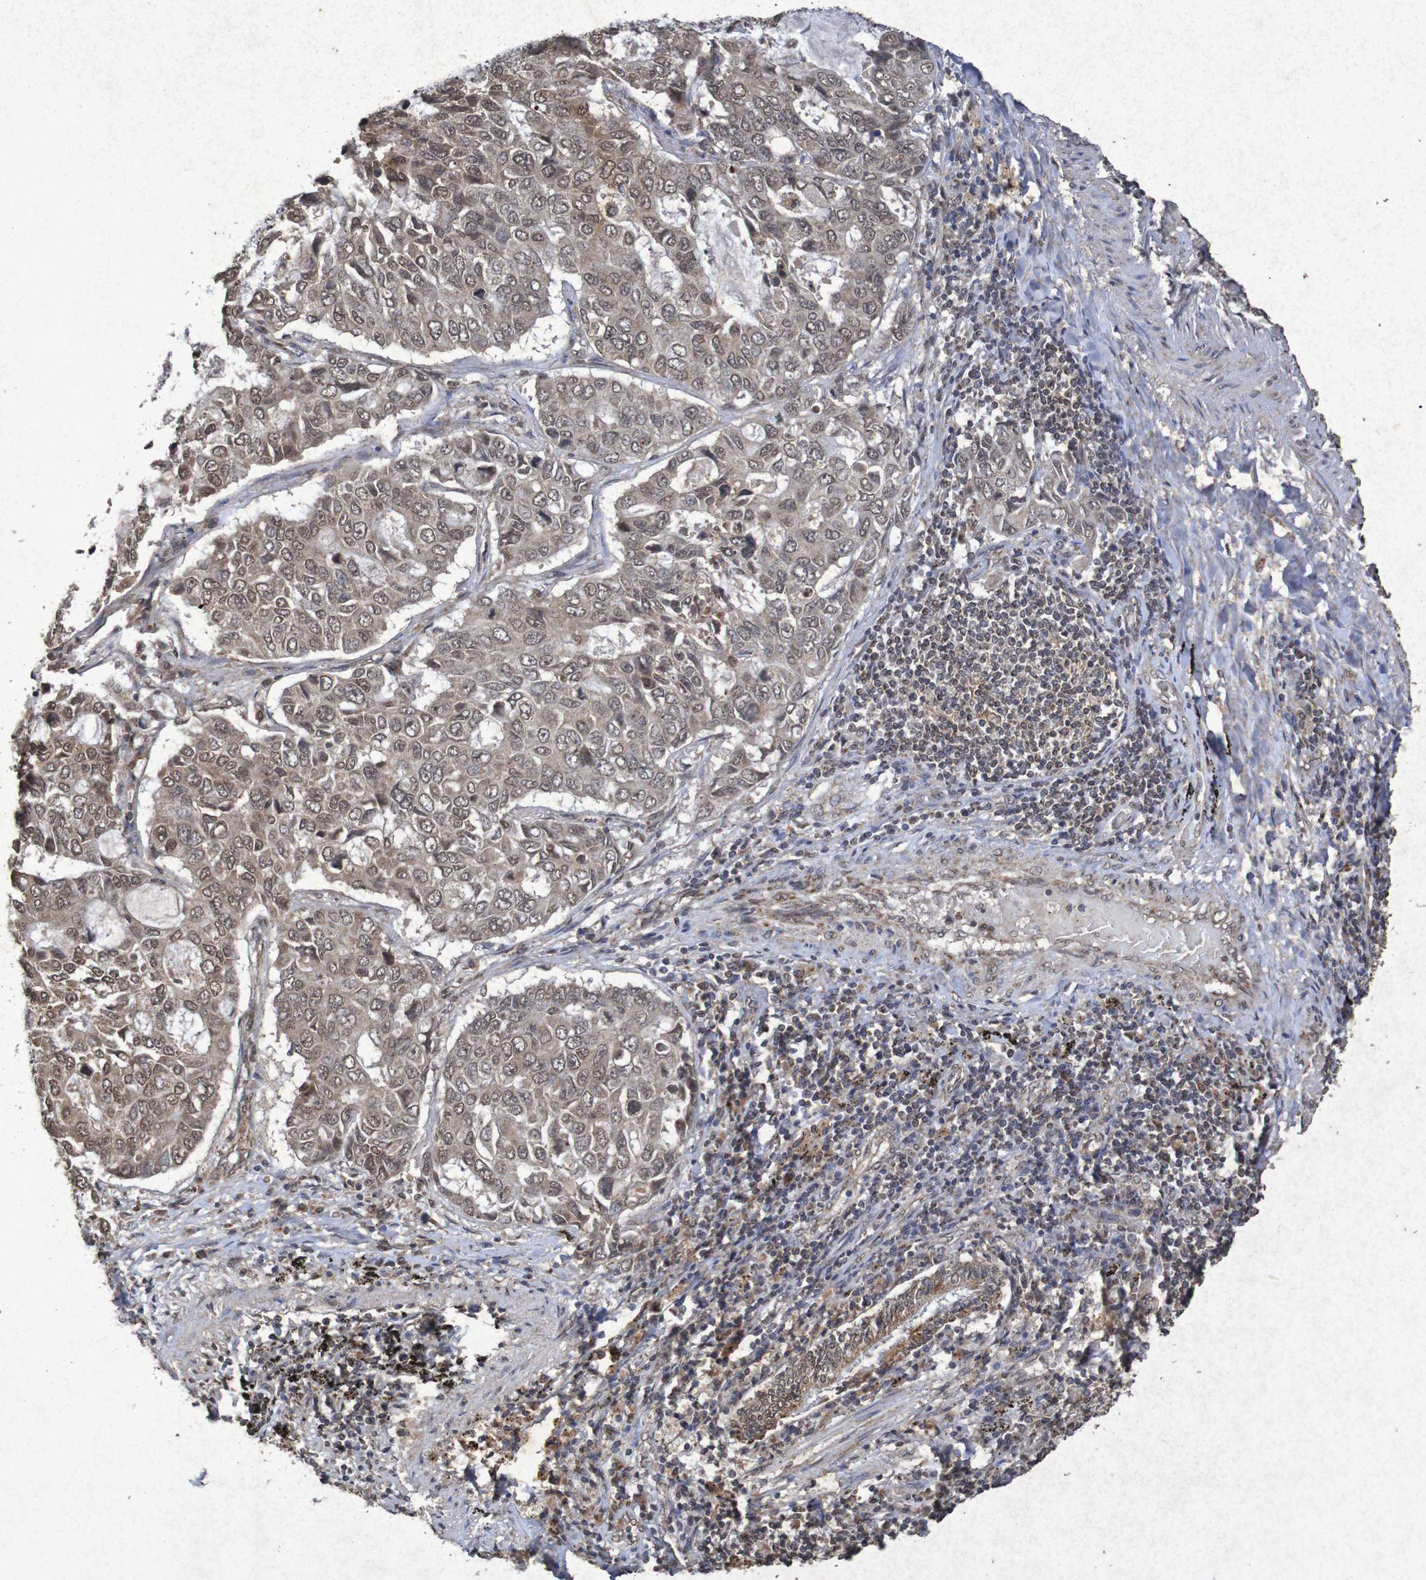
{"staining": {"intensity": "moderate", "quantity": ">75%", "location": "cytoplasmic/membranous,nuclear"}, "tissue": "lung cancer", "cell_type": "Tumor cells", "image_type": "cancer", "snomed": [{"axis": "morphology", "description": "Adenocarcinoma, NOS"}, {"axis": "topography", "description": "Lung"}], "caption": "IHC of lung cancer reveals medium levels of moderate cytoplasmic/membranous and nuclear expression in approximately >75% of tumor cells.", "gene": "GUCY1A2", "patient": {"sex": "male", "age": 64}}